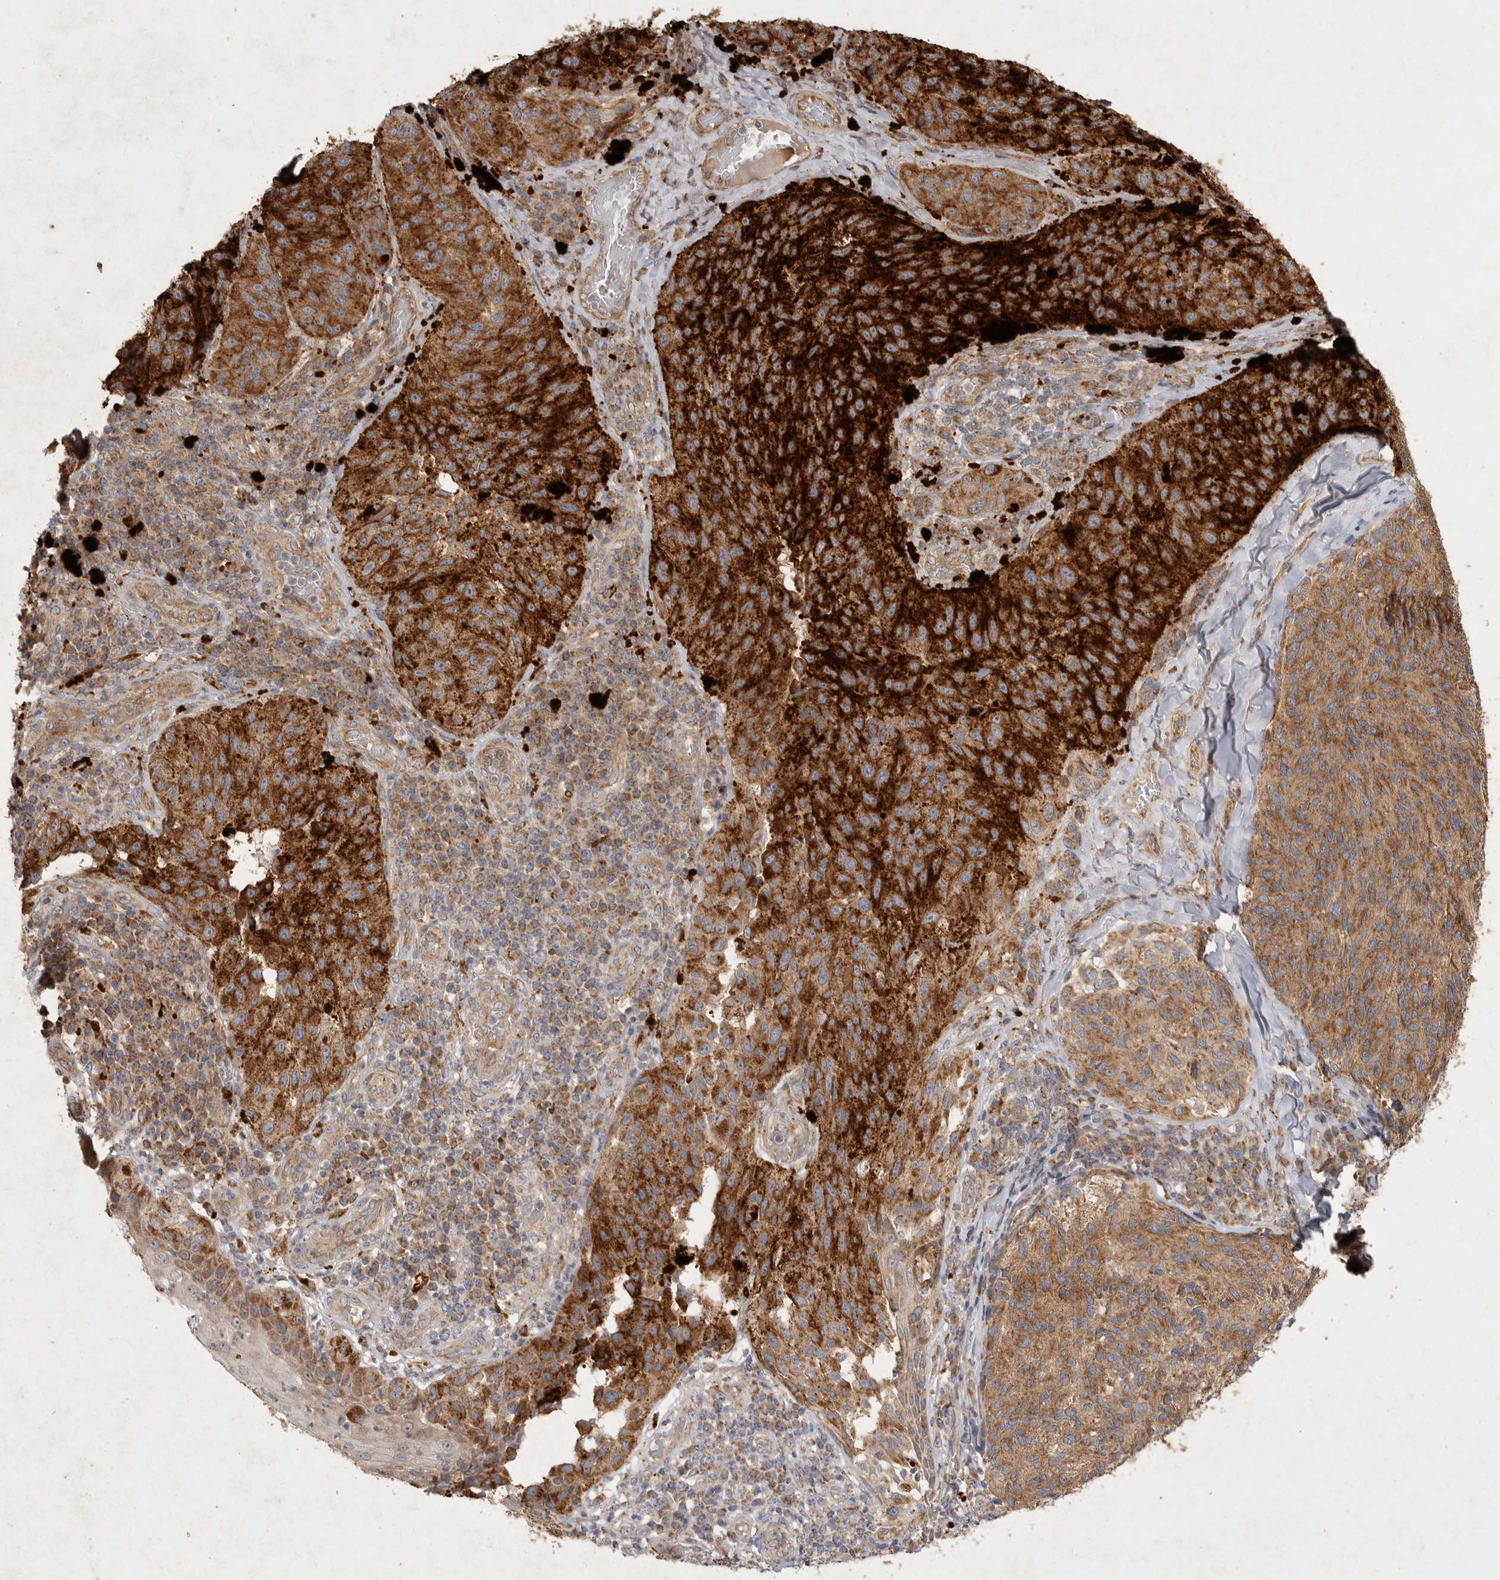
{"staining": {"intensity": "moderate", "quantity": ">75%", "location": "cytoplasmic/membranous"}, "tissue": "melanoma", "cell_type": "Tumor cells", "image_type": "cancer", "snomed": [{"axis": "morphology", "description": "Malignant melanoma, NOS"}, {"axis": "topography", "description": "Skin"}], "caption": "Immunohistochemistry (IHC) of malignant melanoma demonstrates medium levels of moderate cytoplasmic/membranous expression in approximately >75% of tumor cells. Using DAB (3,3'-diaminobenzidine) (brown) and hematoxylin (blue) stains, captured at high magnification using brightfield microscopy.", "gene": "MRPL41", "patient": {"sex": "female", "age": 73}}